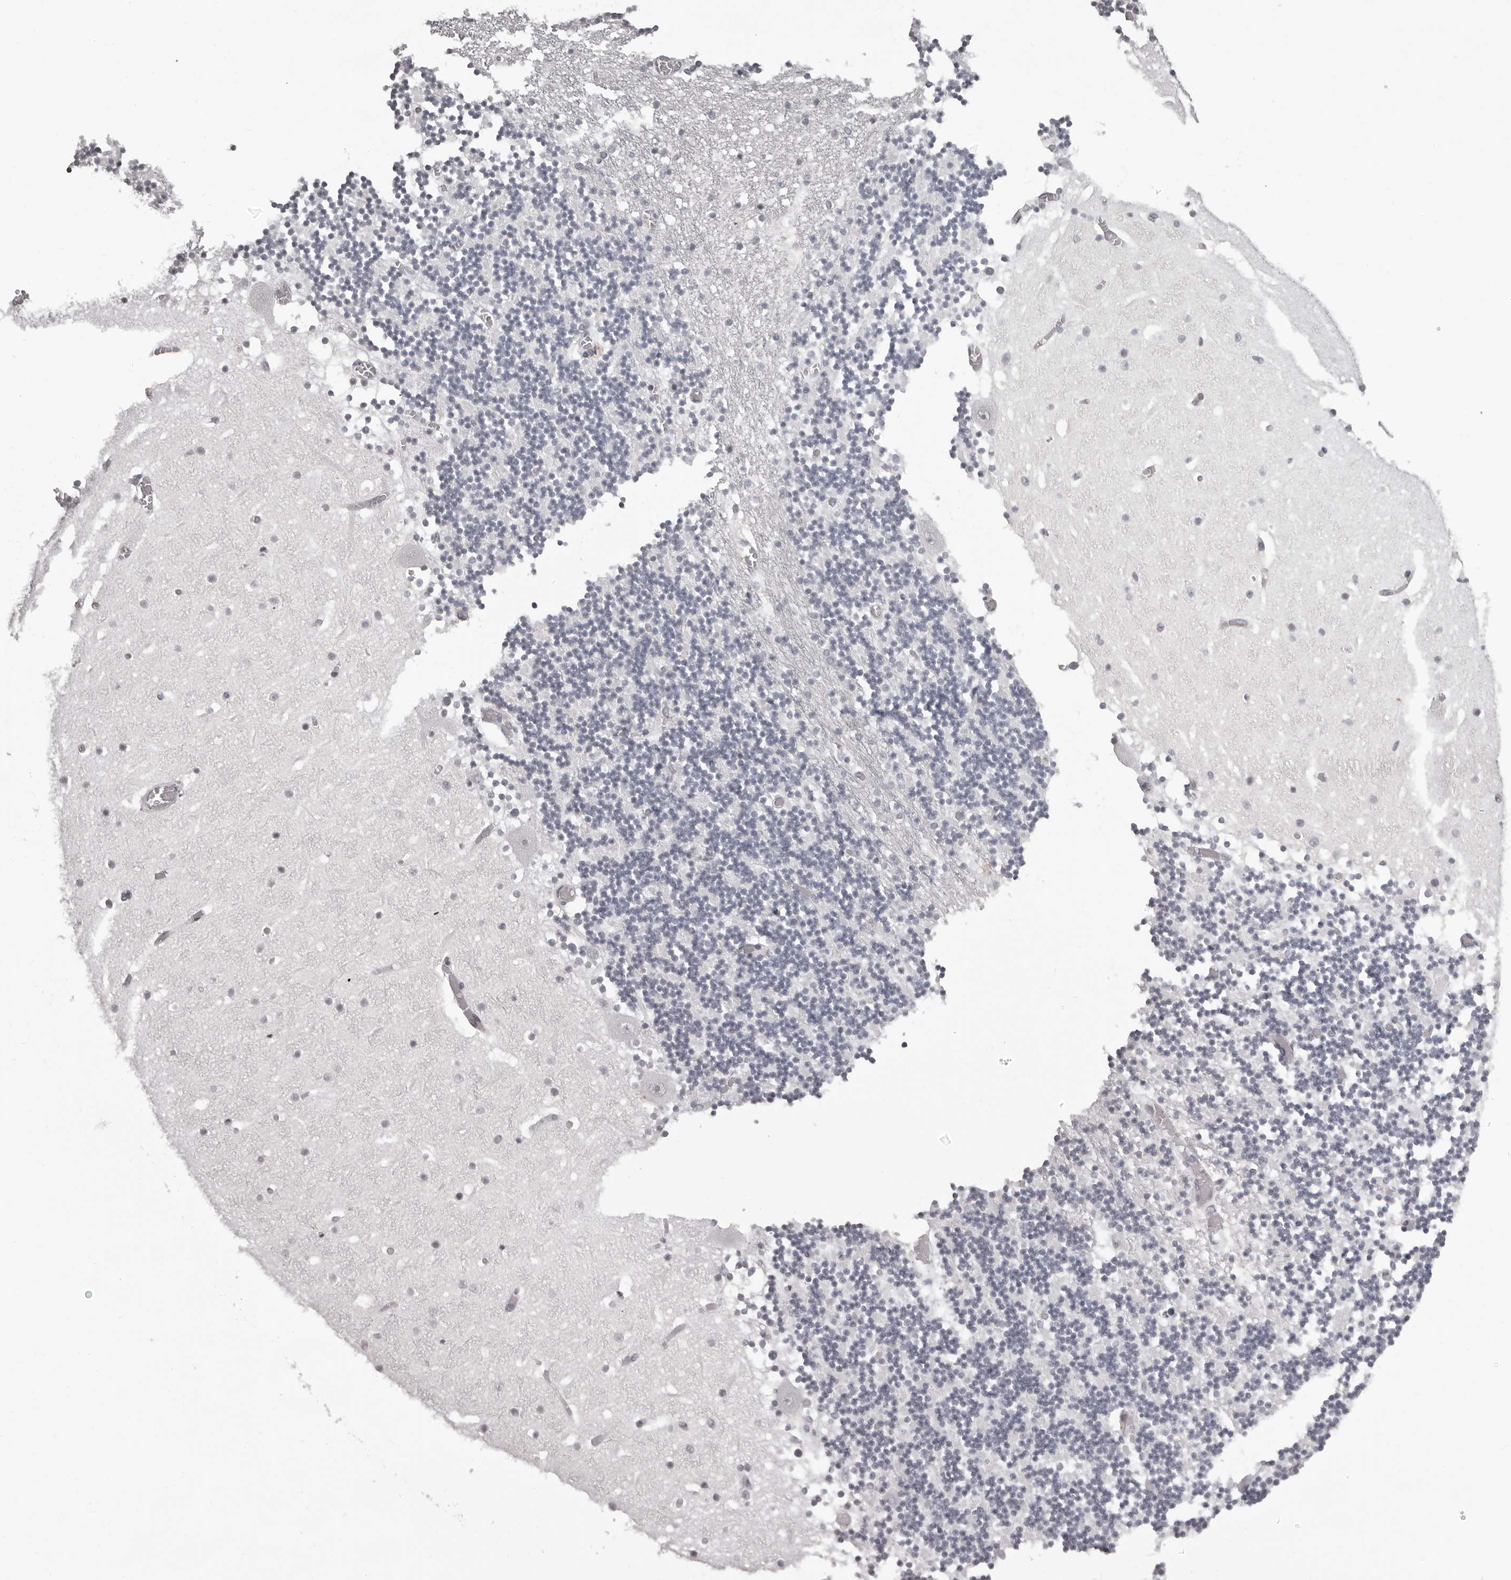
{"staining": {"intensity": "negative", "quantity": "none", "location": "none"}, "tissue": "cerebellum", "cell_type": "Cells in granular layer", "image_type": "normal", "snomed": [{"axis": "morphology", "description": "Normal tissue, NOS"}, {"axis": "topography", "description": "Cerebellum"}], "caption": "This image is of unremarkable cerebellum stained with IHC to label a protein in brown with the nuclei are counter-stained blue. There is no expression in cells in granular layer.", "gene": "C8orf74", "patient": {"sex": "female", "age": 28}}